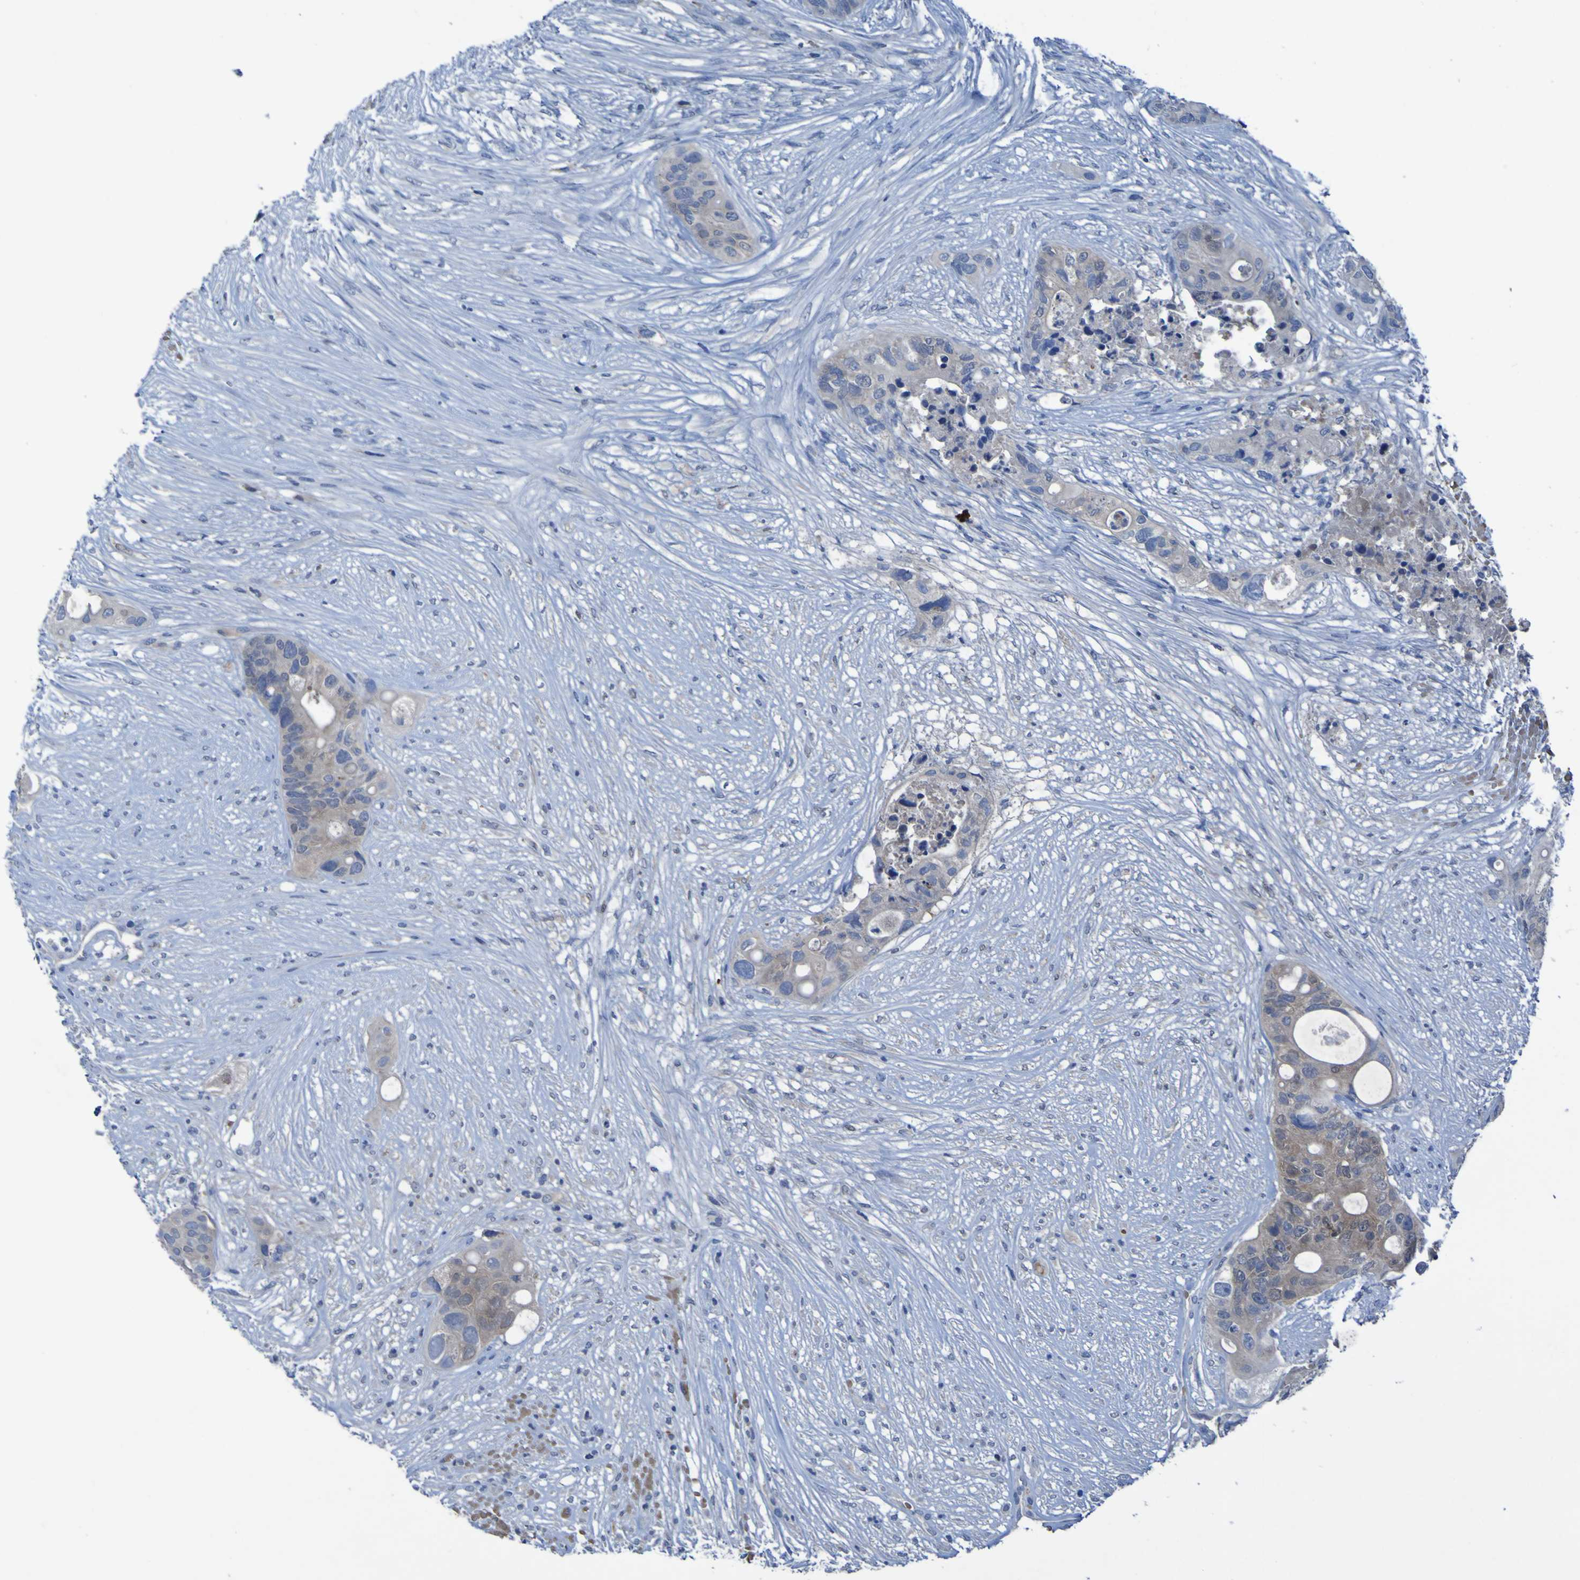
{"staining": {"intensity": "negative", "quantity": "none", "location": "none"}, "tissue": "colorectal cancer", "cell_type": "Tumor cells", "image_type": "cancer", "snomed": [{"axis": "morphology", "description": "Adenocarcinoma, NOS"}, {"axis": "topography", "description": "Colon"}], "caption": "DAB (3,3'-diaminobenzidine) immunohistochemical staining of colorectal cancer (adenocarcinoma) shows no significant staining in tumor cells.", "gene": "SGK2", "patient": {"sex": "female", "age": 57}}